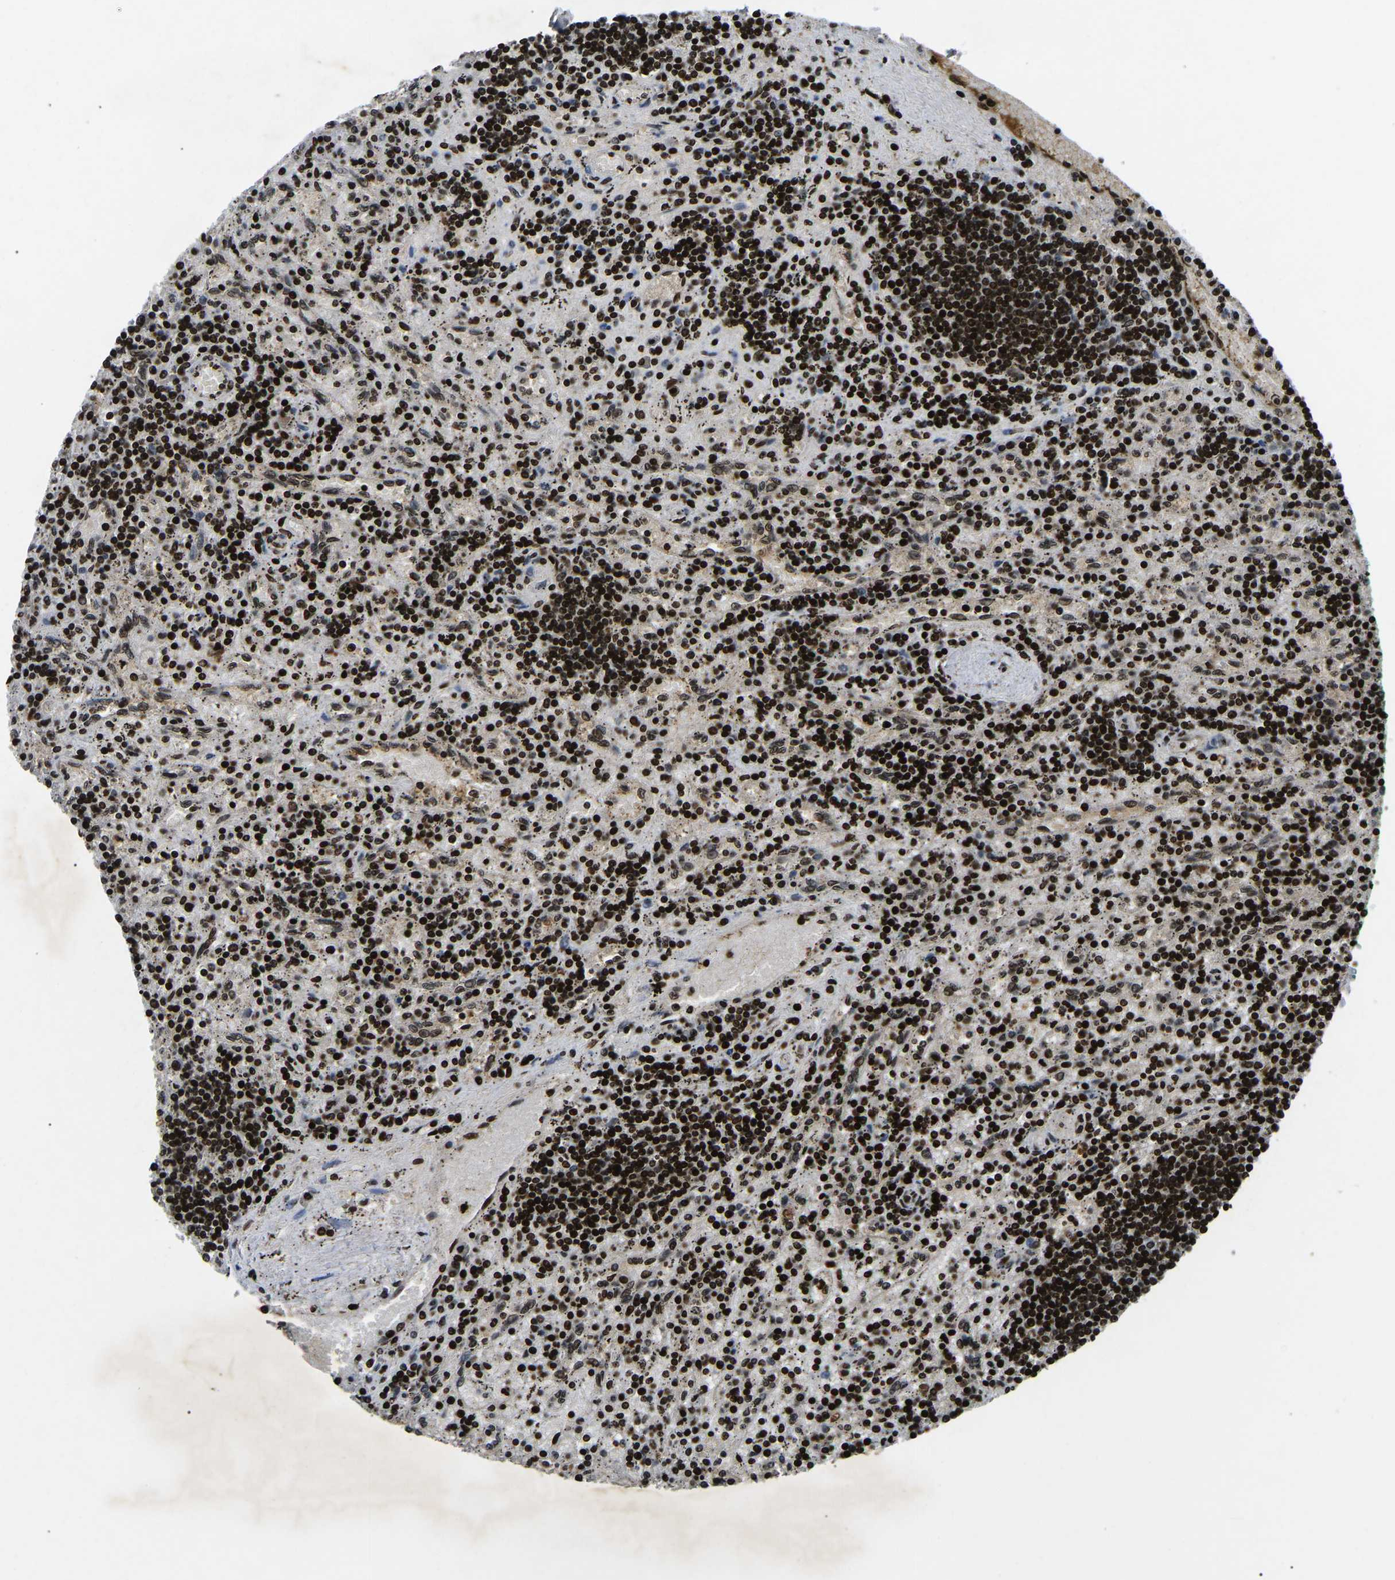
{"staining": {"intensity": "strong", "quantity": ">75%", "location": "nuclear"}, "tissue": "lymphoma", "cell_type": "Tumor cells", "image_type": "cancer", "snomed": [{"axis": "morphology", "description": "Malignant lymphoma, non-Hodgkin's type, Low grade"}, {"axis": "topography", "description": "Spleen"}], "caption": "Human lymphoma stained for a protein (brown) shows strong nuclear positive expression in about >75% of tumor cells.", "gene": "LRRC61", "patient": {"sex": "male", "age": 76}}